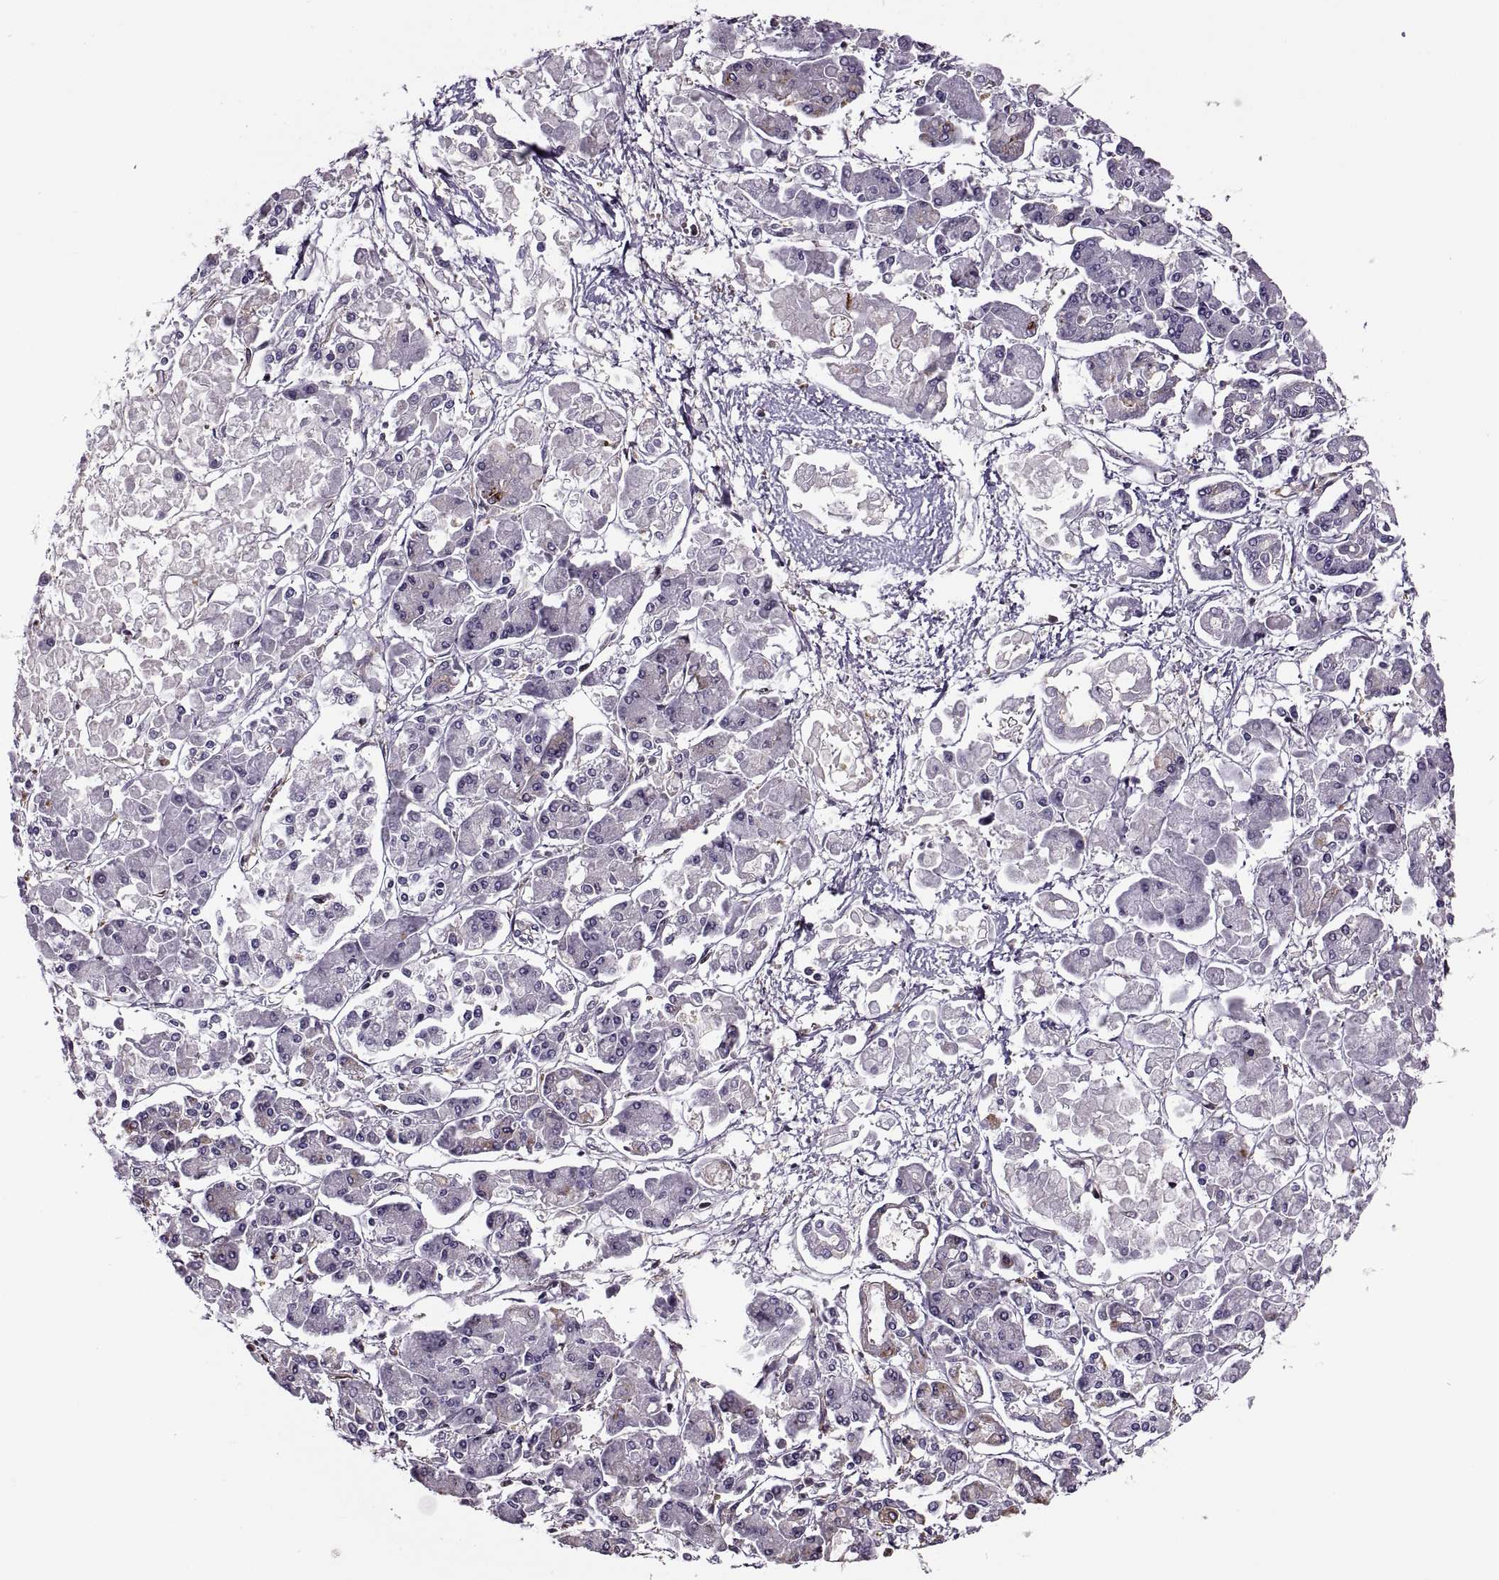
{"staining": {"intensity": "negative", "quantity": "none", "location": "none"}, "tissue": "pancreatic cancer", "cell_type": "Tumor cells", "image_type": "cancer", "snomed": [{"axis": "morphology", "description": "Adenocarcinoma, NOS"}, {"axis": "topography", "description": "Pancreas"}], "caption": "Pancreatic adenocarcinoma stained for a protein using immunohistochemistry (IHC) demonstrates no staining tumor cells.", "gene": "SLC2A3", "patient": {"sex": "male", "age": 85}}